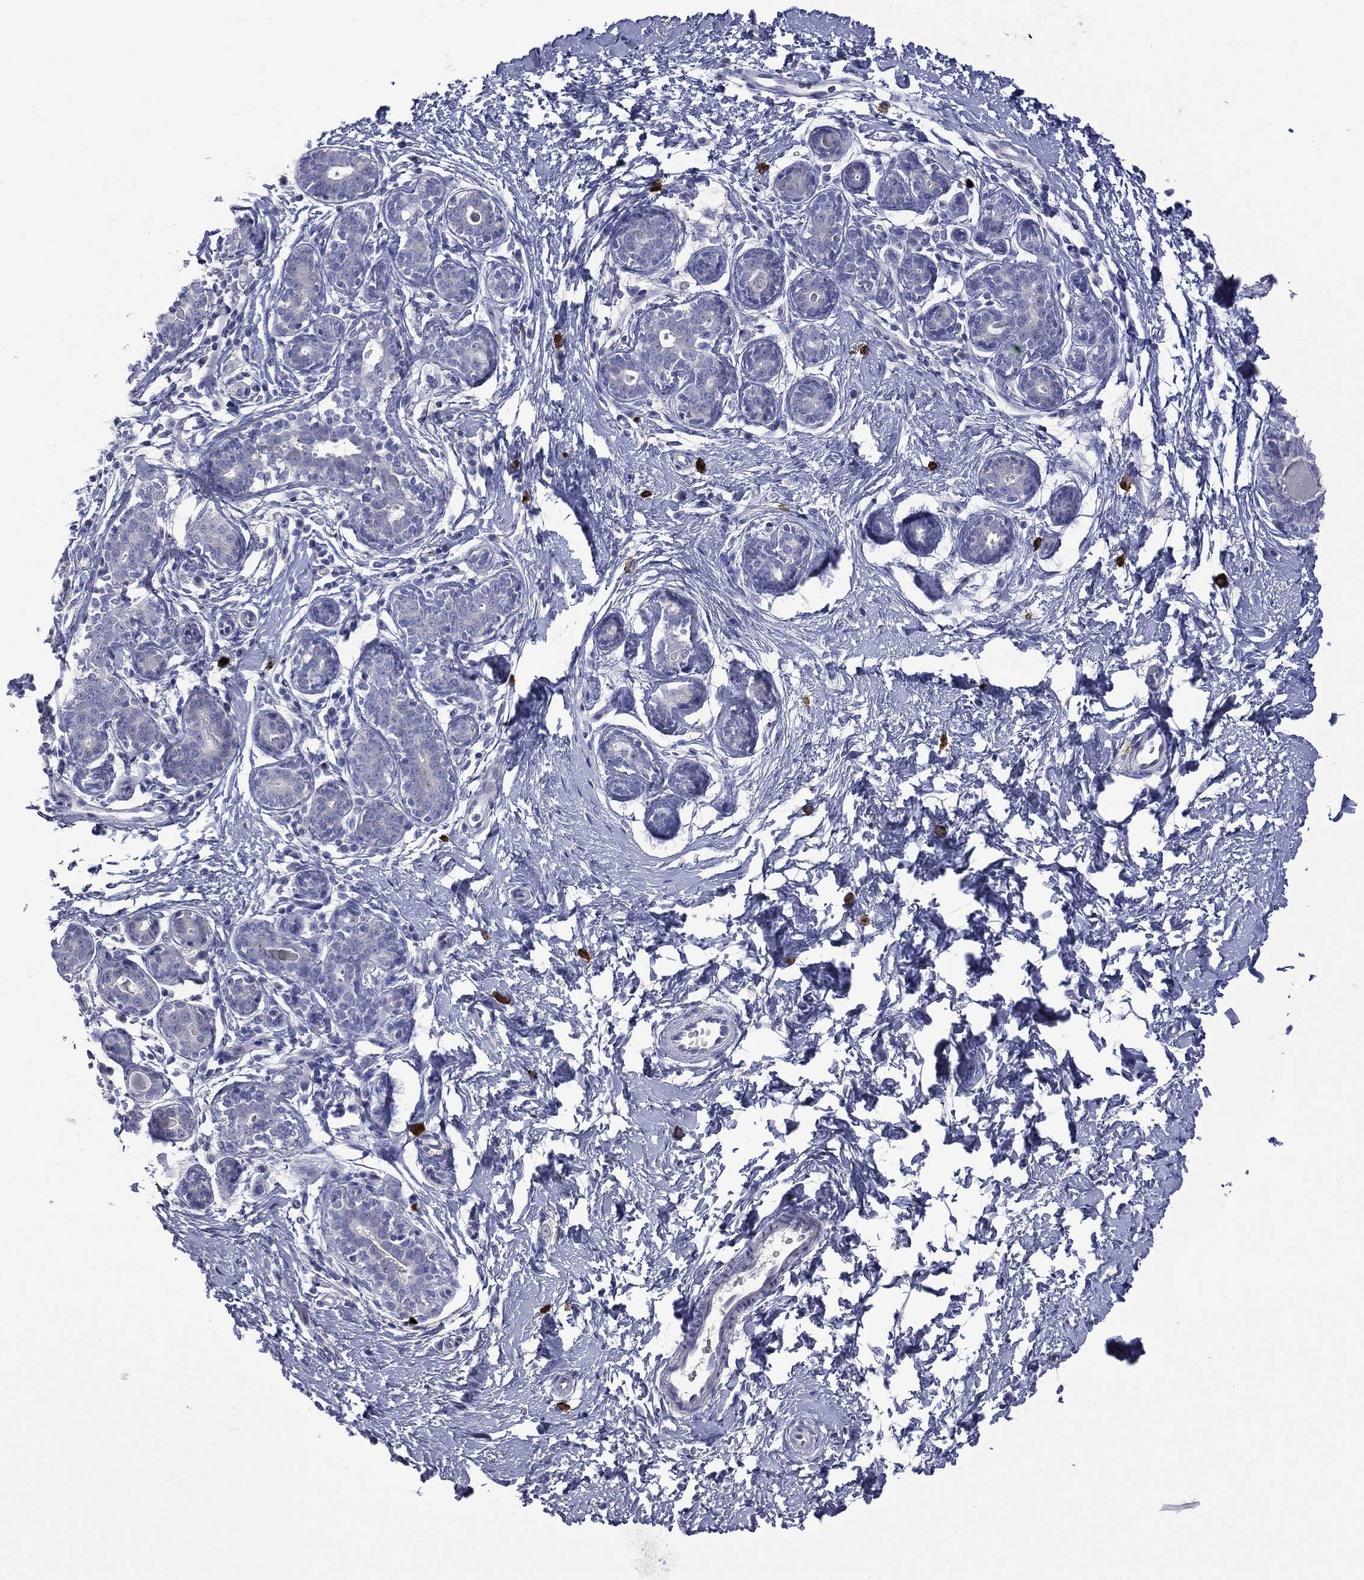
{"staining": {"intensity": "negative", "quantity": "none", "location": "none"}, "tissue": "breast", "cell_type": "Adipocytes", "image_type": "normal", "snomed": [{"axis": "morphology", "description": "Normal tissue, NOS"}, {"axis": "topography", "description": "Breast"}], "caption": "Adipocytes show no significant protein positivity in normal breast. Nuclei are stained in blue.", "gene": "ELANE", "patient": {"sex": "female", "age": 37}}